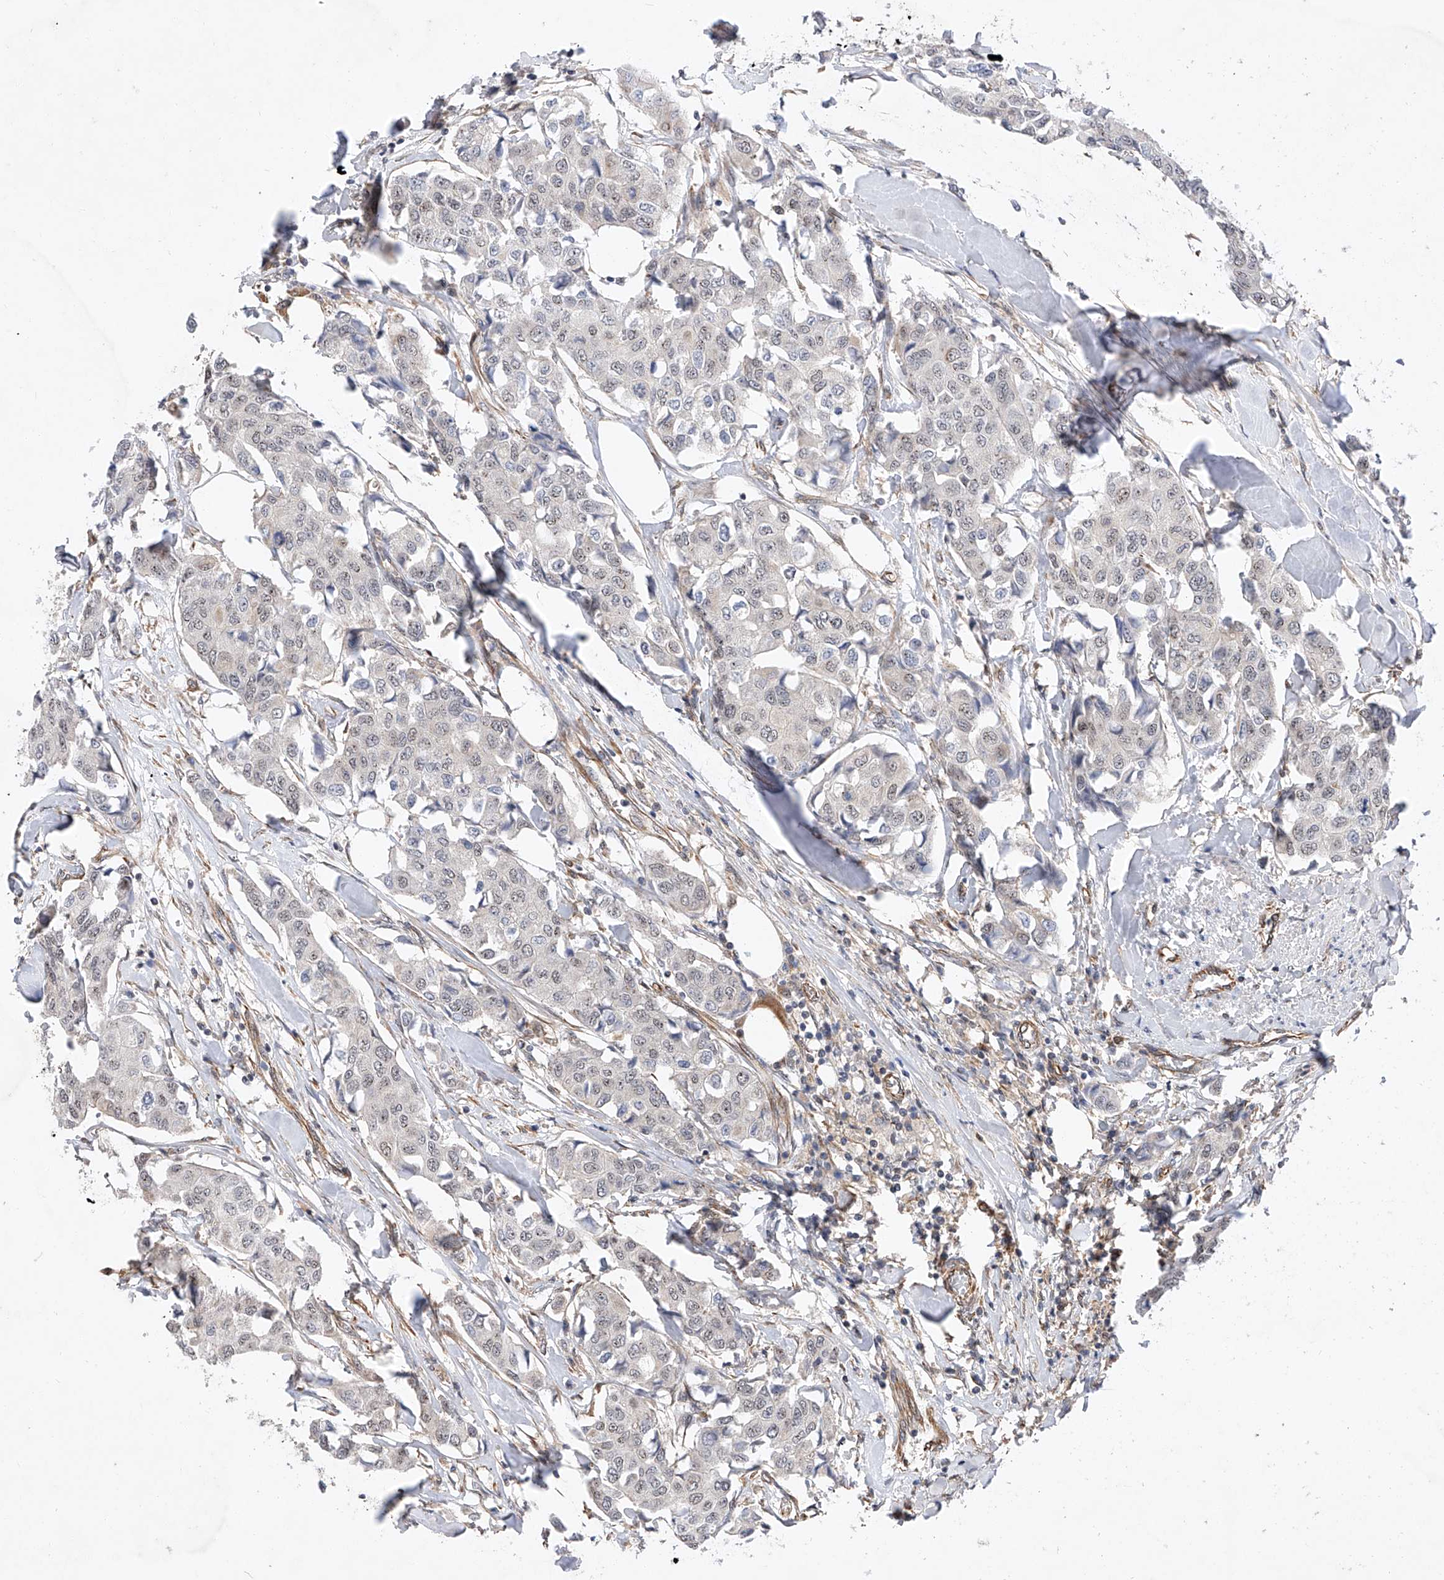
{"staining": {"intensity": "negative", "quantity": "none", "location": "none"}, "tissue": "breast cancer", "cell_type": "Tumor cells", "image_type": "cancer", "snomed": [{"axis": "morphology", "description": "Duct carcinoma"}, {"axis": "topography", "description": "Breast"}], "caption": "This is a micrograph of immunohistochemistry staining of breast cancer (intraductal carcinoma), which shows no staining in tumor cells.", "gene": "AMD1", "patient": {"sex": "female", "age": 80}}